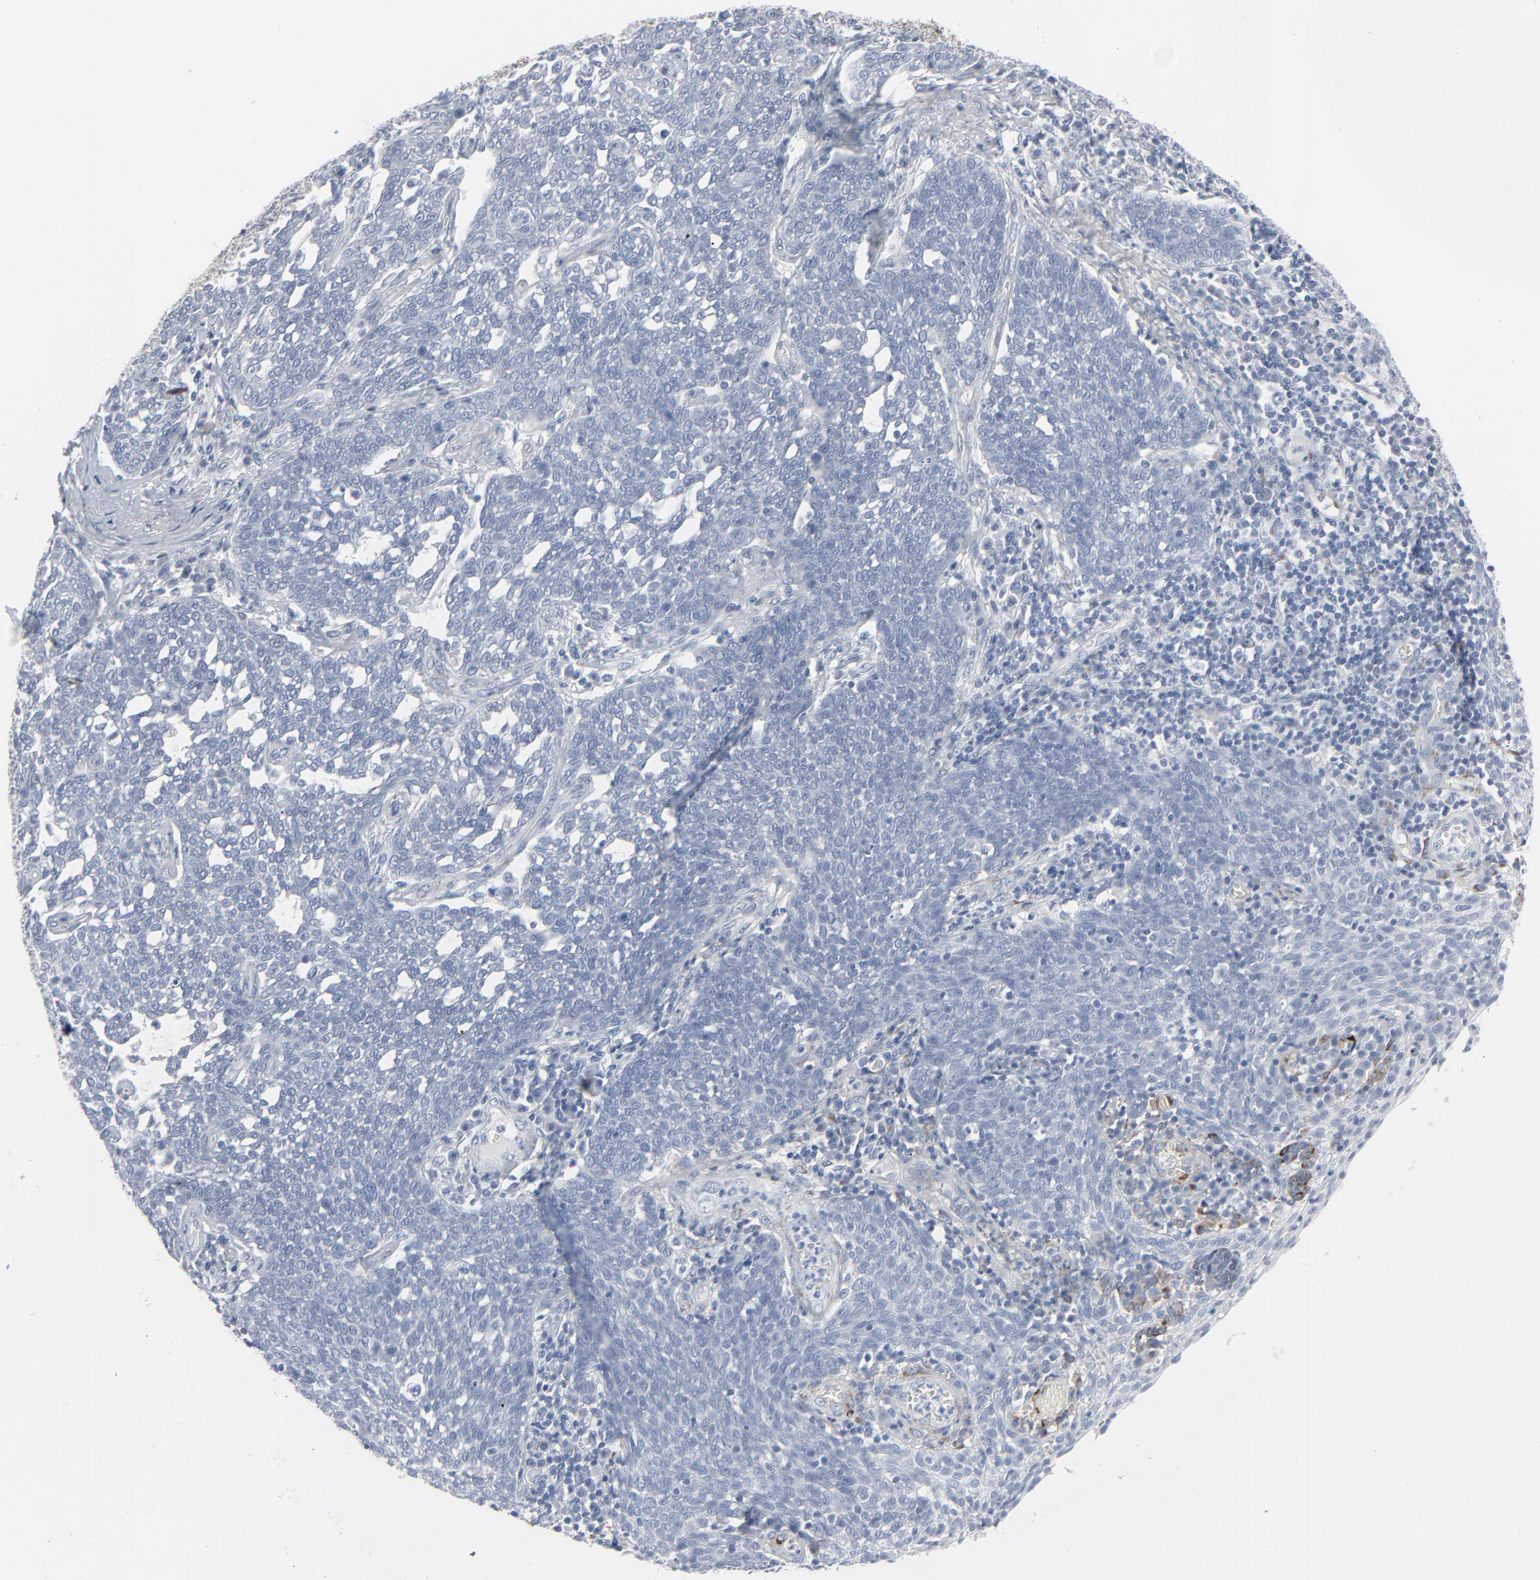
{"staining": {"intensity": "negative", "quantity": "none", "location": "none"}, "tissue": "cervical cancer", "cell_type": "Tumor cells", "image_type": "cancer", "snomed": [{"axis": "morphology", "description": "Squamous cell carcinoma, NOS"}, {"axis": "topography", "description": "Cervix"}], "caption": "Squamous cell carcinoma (cervical) was stained to show a protein in brown. There is no significant expression in tumor cells.", "gene": "BGN", "patient": {"sex": "female", "age": 34}}